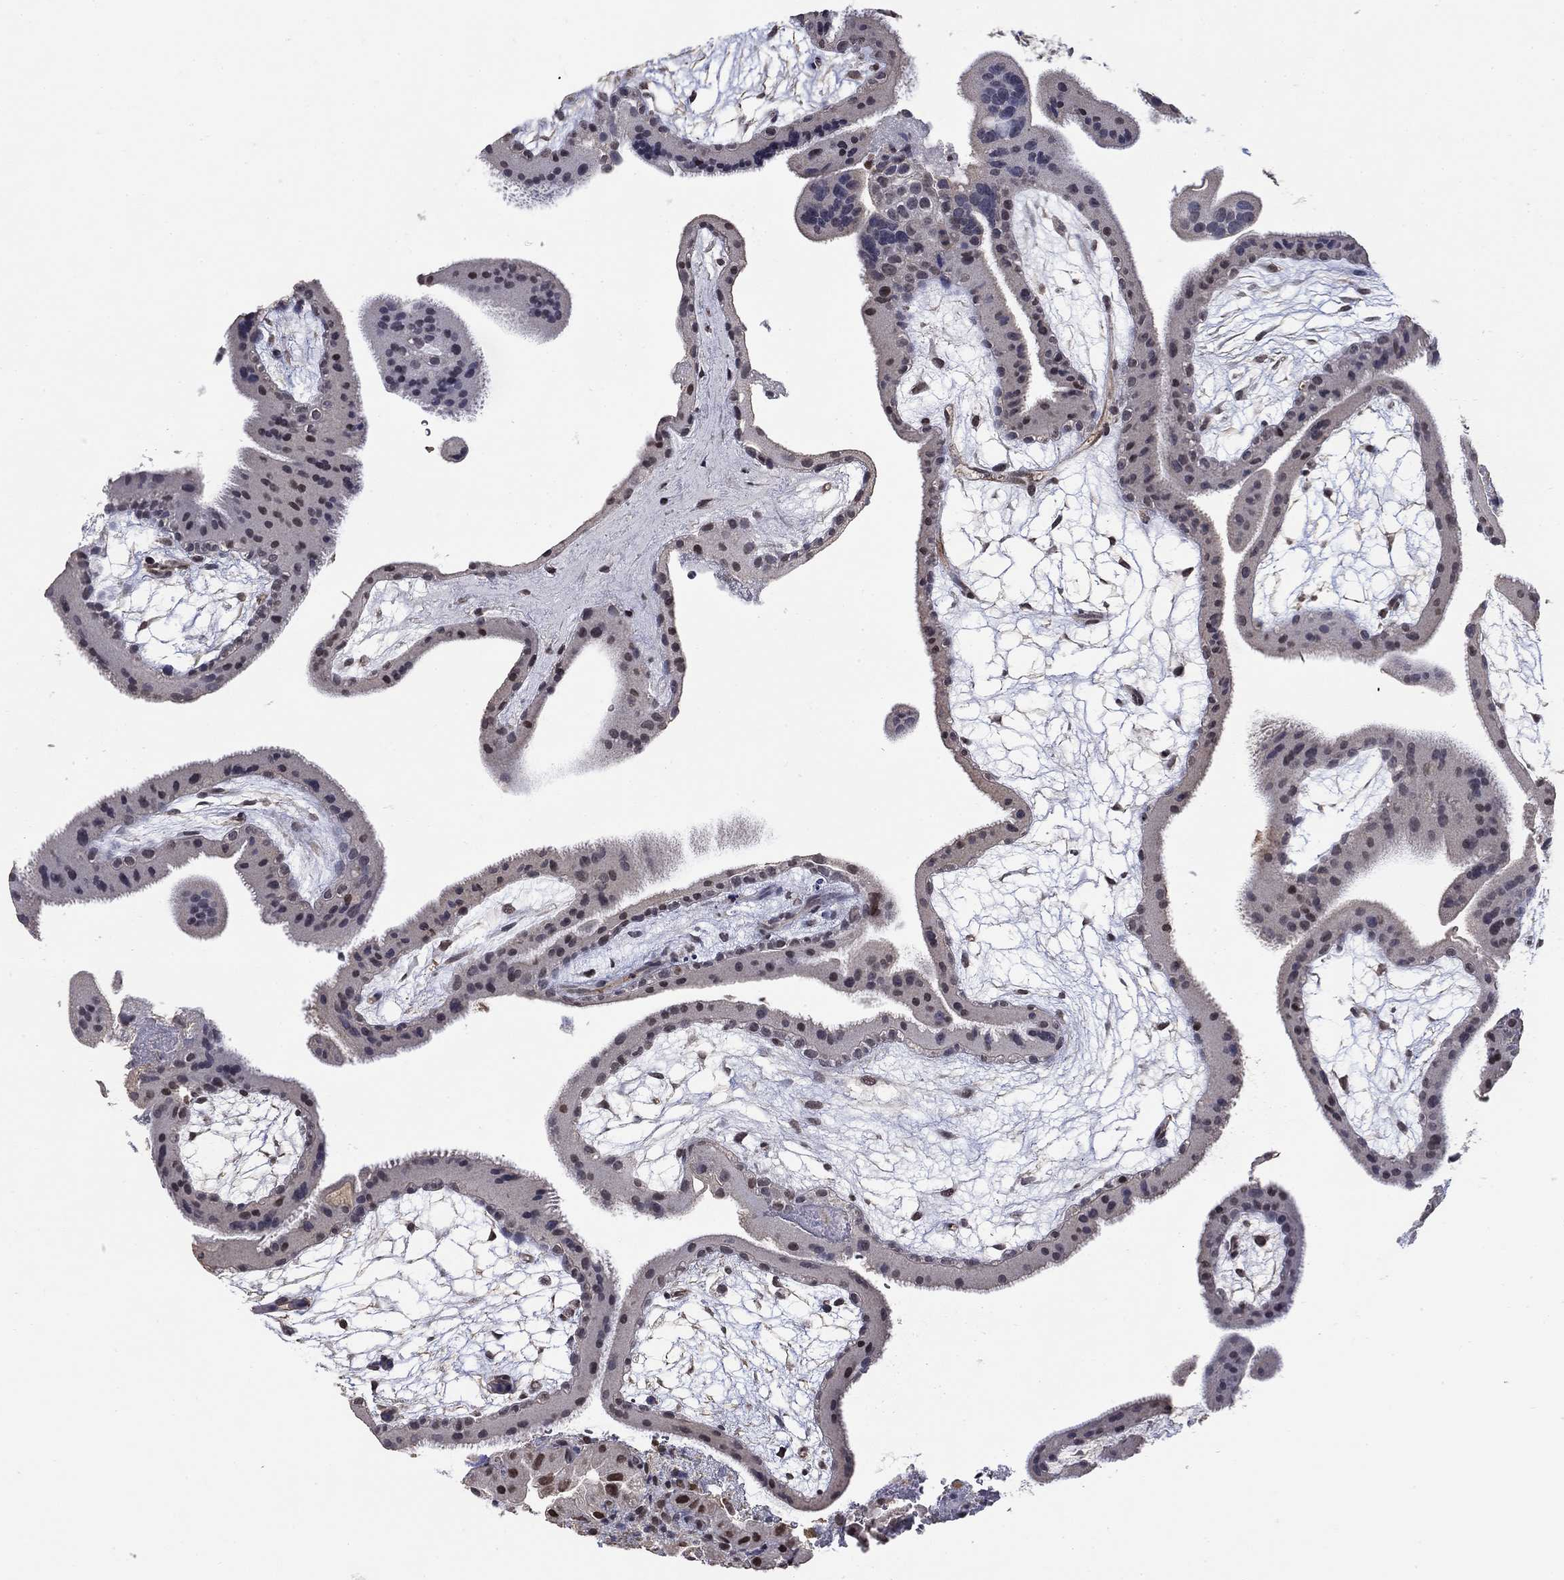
{"staining": {"intensity": "moderate", "quantity": "<25%", "location": "nuclear"}, "tissue": "placenta", "cell_type": "Decidual cells", "image_type": "normal", "snomed": [{"axis": "morphology", "description": "Normal tissue, NOS"}, {"axis": "topography", "description": "Placenta"}], "caption": "Protein expression by IHC exhibits moderate nuclear expression in approximately <25% of decidual cells in benign placenta. The protein is shown in brown color, while the nuclei are stained blue.", "gene": "GRIA3", "patient": {"sex": "female", "age": 19}}